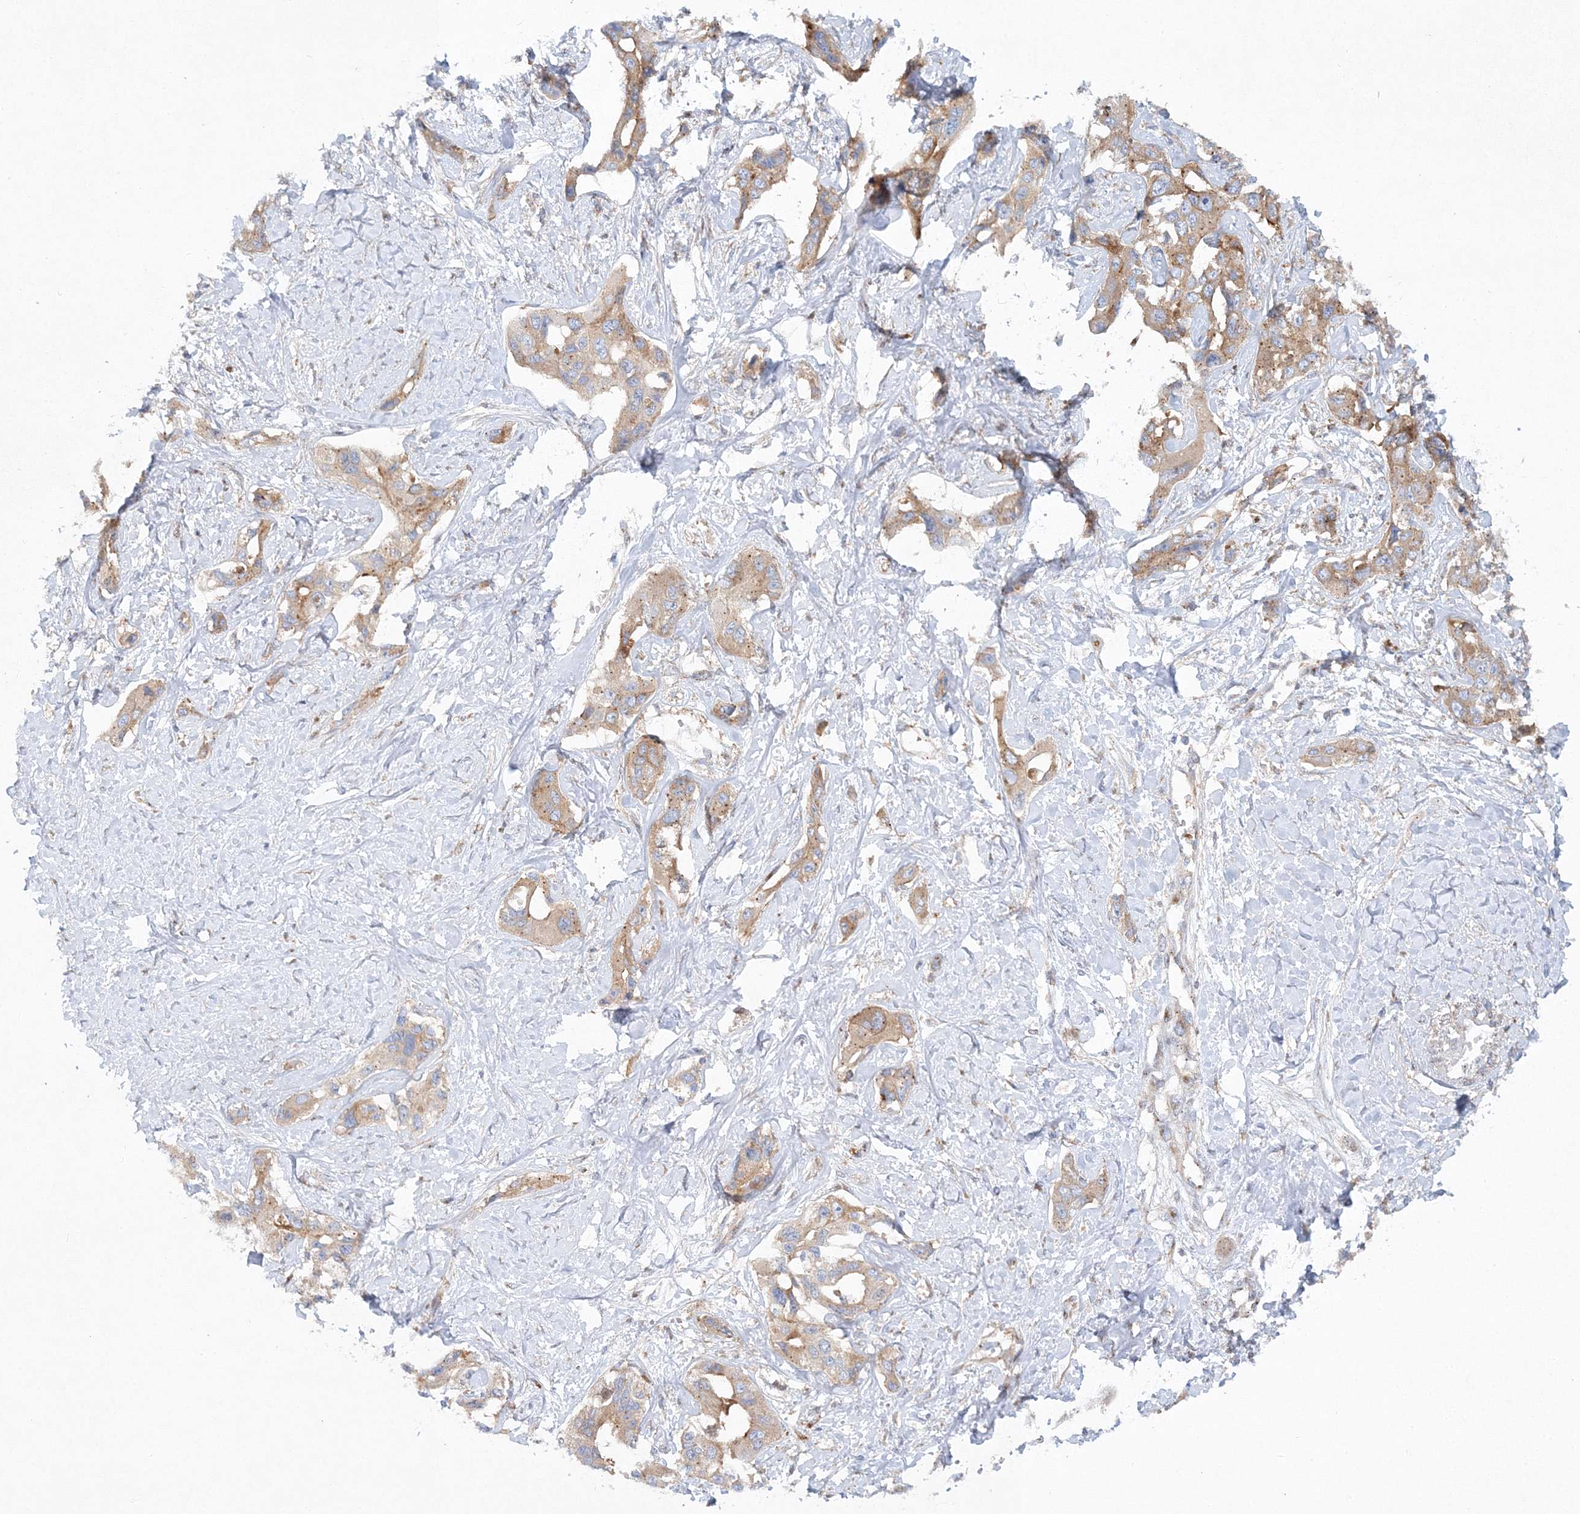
{"staining": {"intensity": "moderate", "quantity": ">75%", "location": "cytoplasmic/membranous"}, "tissue": "liver cancer", "cell_type": "Tumor cells", "image_type": "cancer", "snomed": [{"axis": "morphology", "description": "Cholangiocarcinoma"}, {"axis": "topography", "description": "Liver"}], "caption": "Moderate cytoplasmic/membranous protein expression is present in about >75% of tumor cells in liver cancer. (DAB (3,3'-diaminobenzidine) = brown stain, brightfield microscopy at high magnification).", "gene": "SEC23IP", "patient": {"sex": "male", "age": 59}}